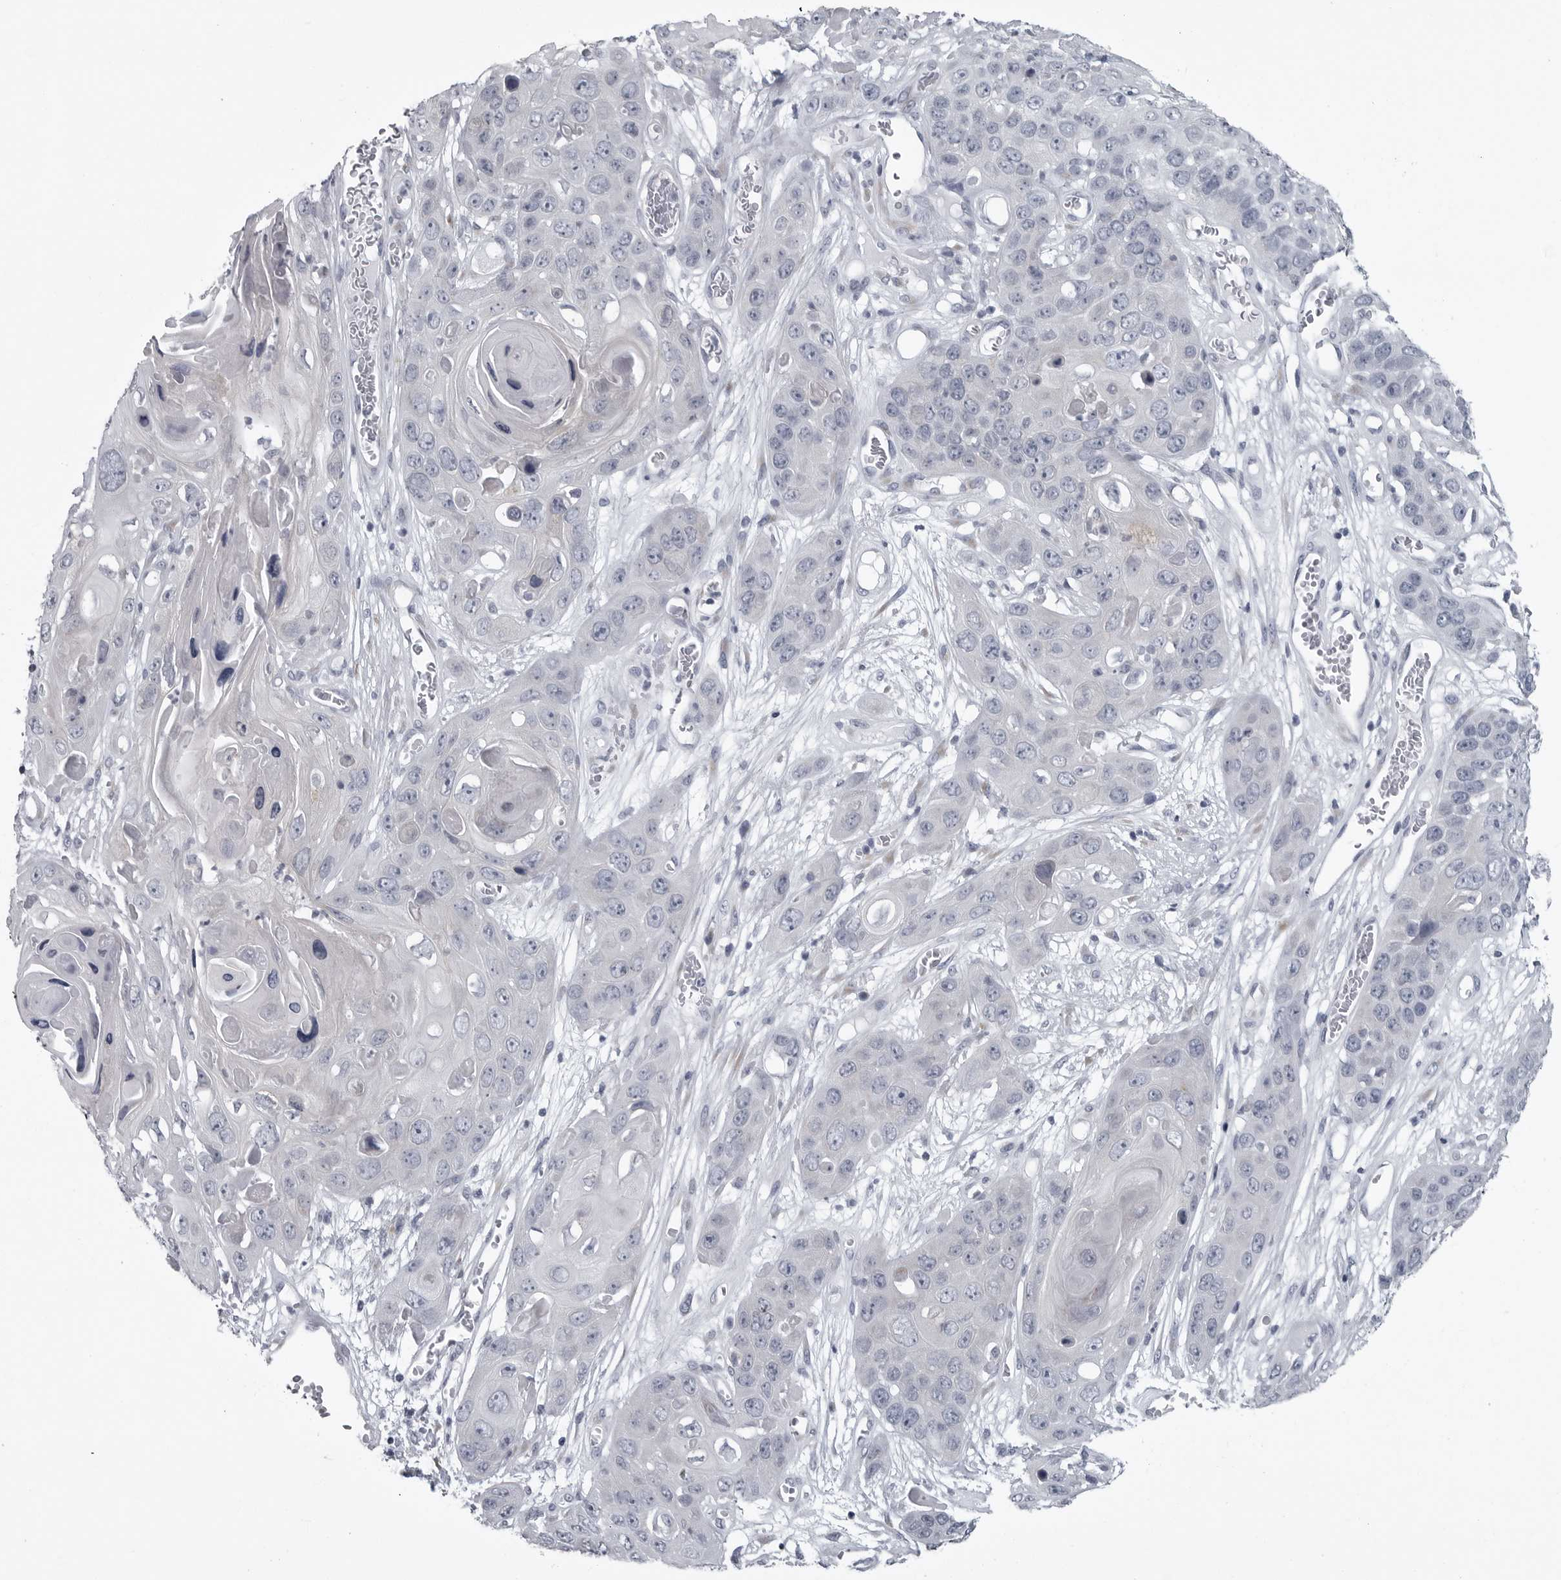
{"staining": {"intensity": "negative", "quantity": "none", "location": "none"}, "tissue": "skin cancer", "cell_type": "Tumor cells", "image_type": "cancer", "snomed": [{"axis": "morphology", "description": "Squamous cell carcinoma, NOS"}, {"axis": "topography", "description": "Skin"}], "caption": "Photomicrograph shows no significant protein positivity in tumor cells of squamous cell carcinoma (skin).", "gene": "MYOC", "patient": {"sex": "male", "age": 55}}